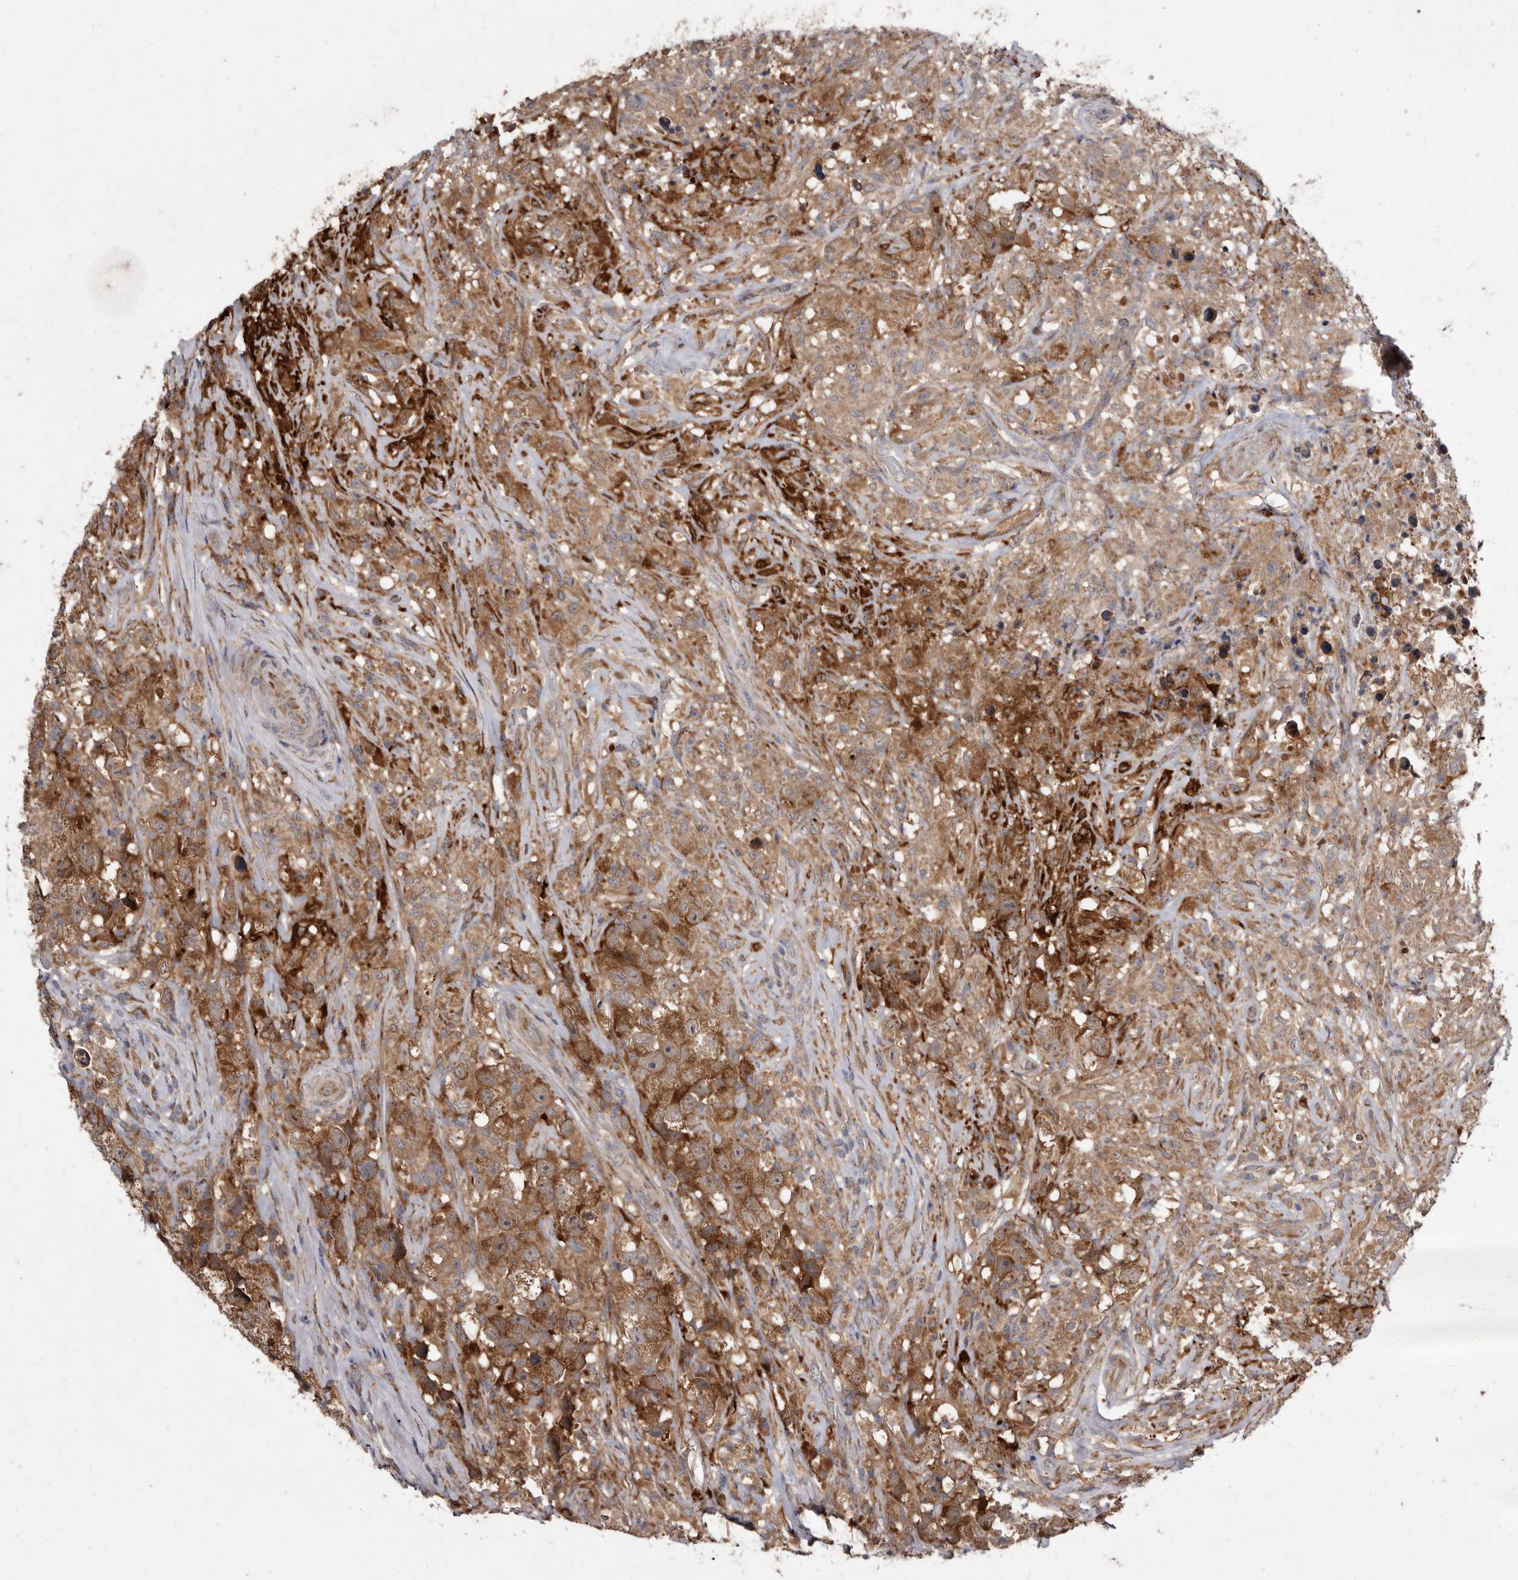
{"staining": {"intensity": "moderate", "quantity": ">75%", "location": "cytoplasmic/membranous"}, "tissue": "testis cancer", "cell_type": "Tumor cells", "image_type": "cancer", "snomed": [{"axis": "morphology", "description": "Seminoma, NOS"}, {"axis": "topography", "description": "Testis"}], "caption": "The immunohistochemical stain highlights moderate cytoplasmic/membranous expression in tumor cells of testis cancer tissue.", "gene": "FLAD1", "patient": {"sex": "male", "age": 49}}